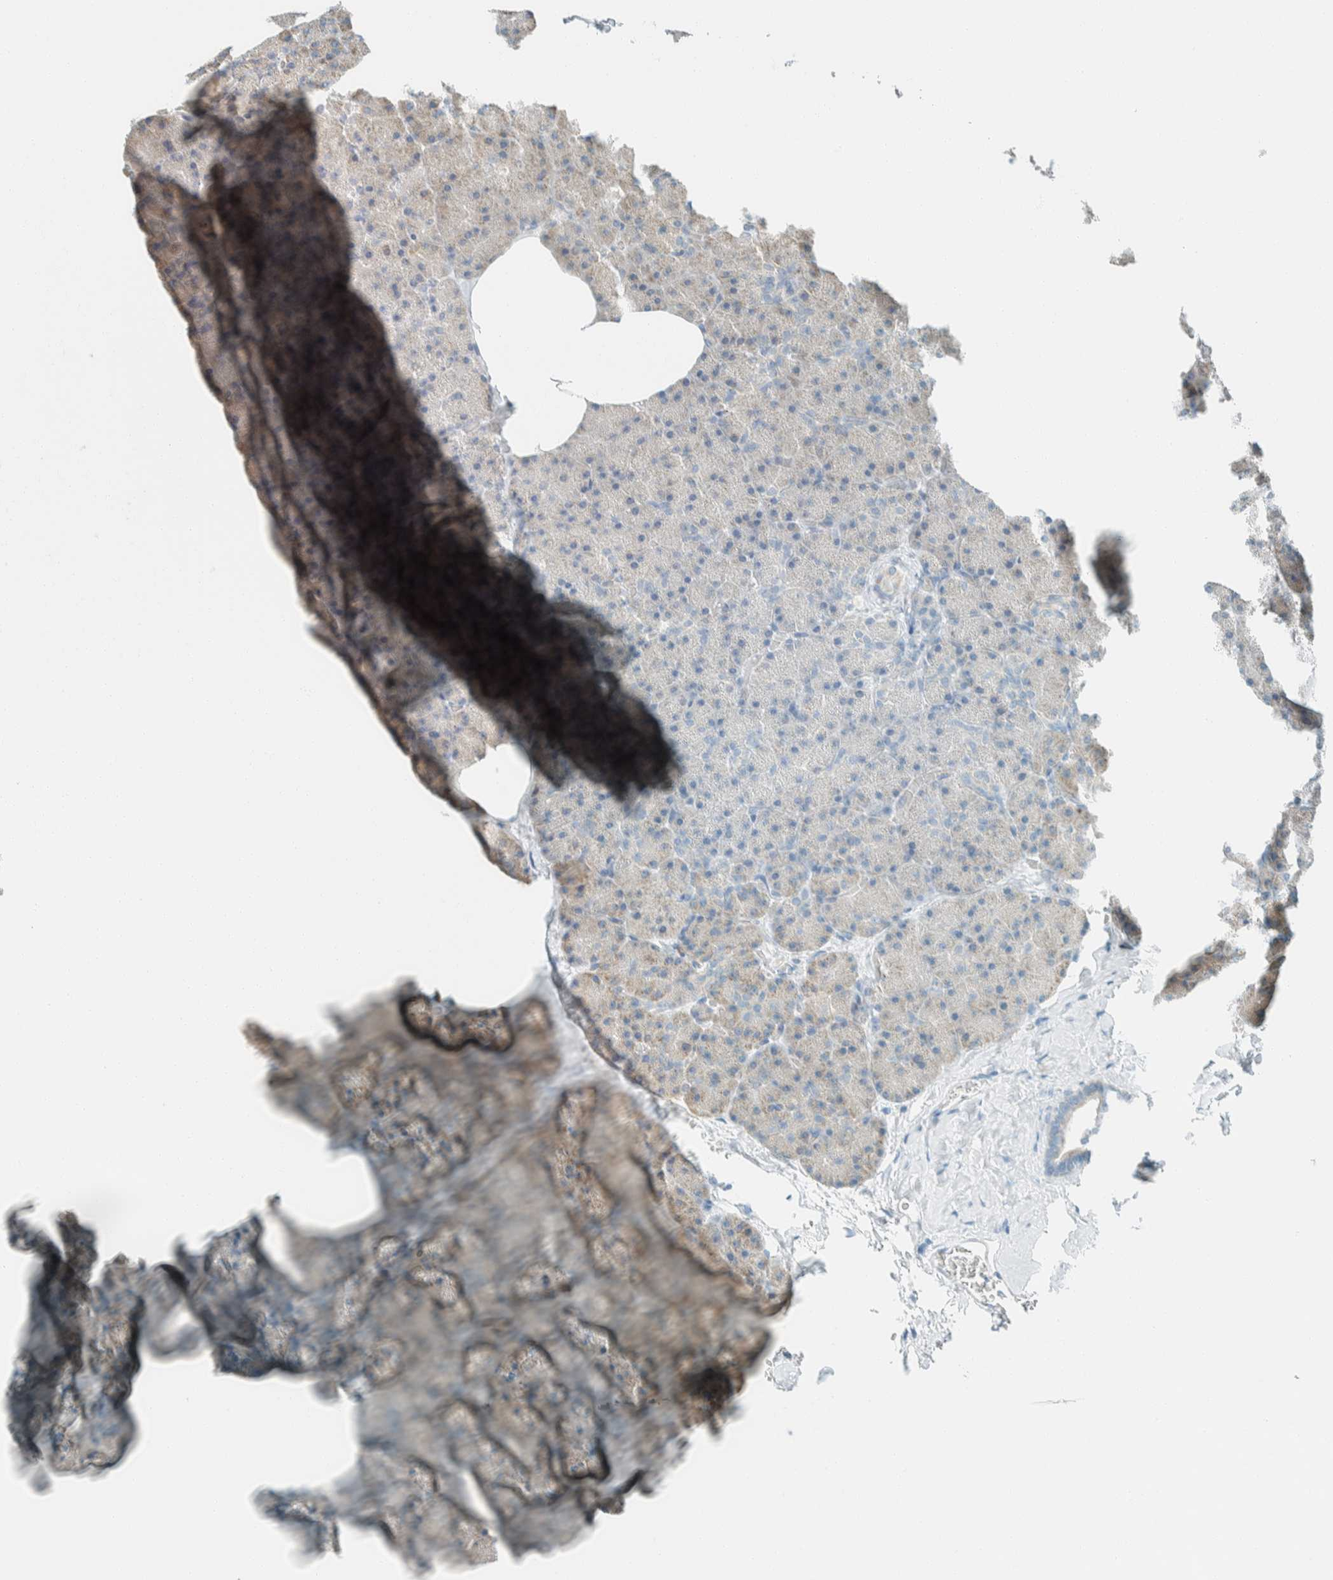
{"staining": {"intensity": "weak", "quantity": "25%-75%", "location": "cytoplasmic/membranous"}, "tissue": "pancreas", "cell_type": "Exocrine glandular cells", "image_type": "normal", "snomed": [{"axis": "morphology", "description": "Normal tissue, NOS"}, {"axis": "morphology", "description": "Carcinoid, malignant, NOS"}, {"axis": "topography", "description": "Pancreas"}], "caption": "Pancreas was stained to show a protein in brown. There is low levels of weak cytoplasmic/membranous positivity in approximately 25%-75% of exocrine glandular cells.", "gene": "AARSD1", "patient": {"sex": "female", "age": 35}}